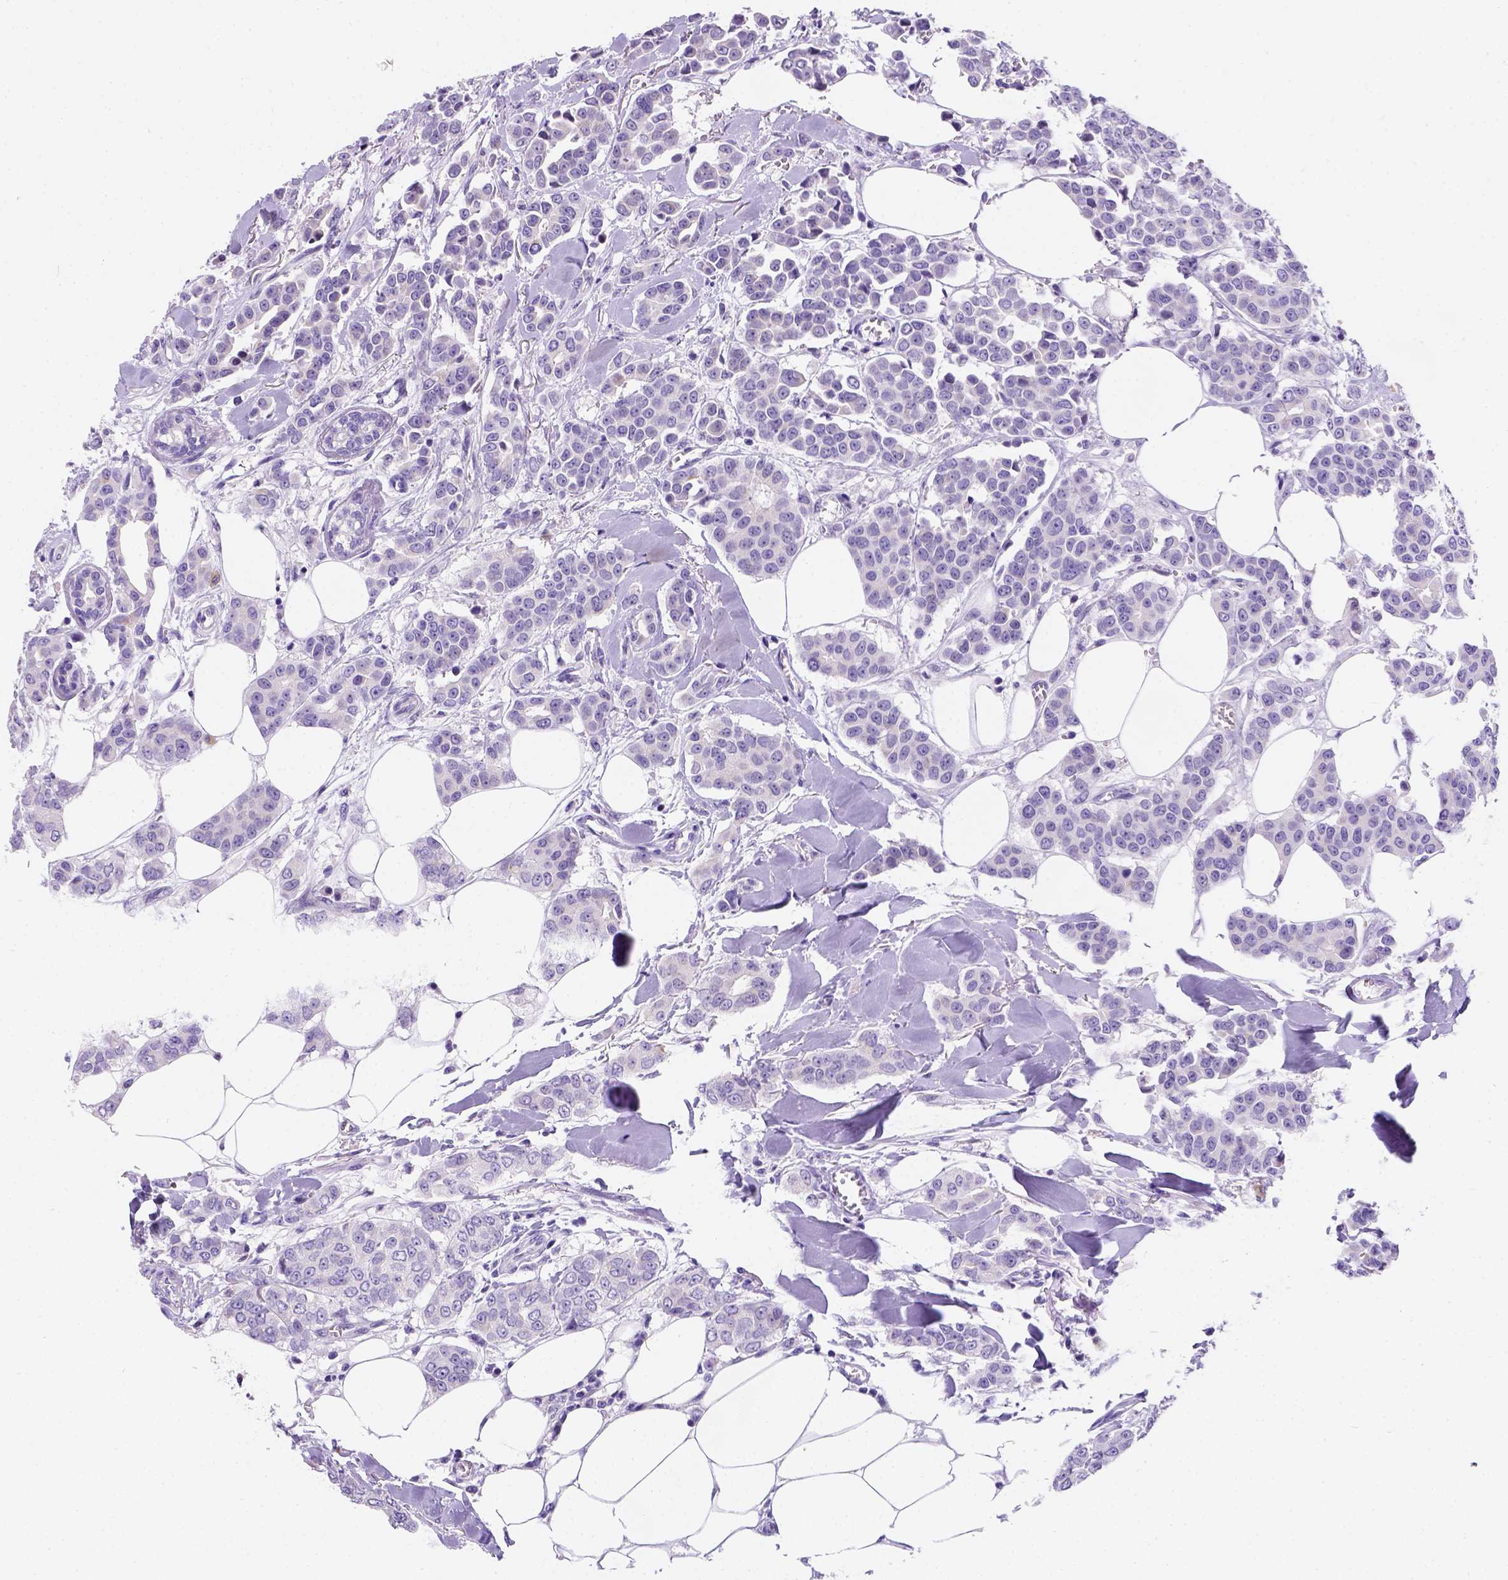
{"staining": {"intensity": "negative", "quantity": "none", "location": "none"}, "tissue": "breast cancer", "cell_type": "Tumor cells", "image_type": "cancer", "snomed": [{"axis": "morphology", "description": "Duct carcinoma"}, {"axis": "topography", "description": "Breast"}], "caption": "High power microscopy histopathology image of an immunohistochemistry (IHC) image of breast cancer (invasive ductal carcinoma), revealing no significant expression in tumor cells.", "gene": "PHF7", "patient": {"sex": "female", "age": 94}}